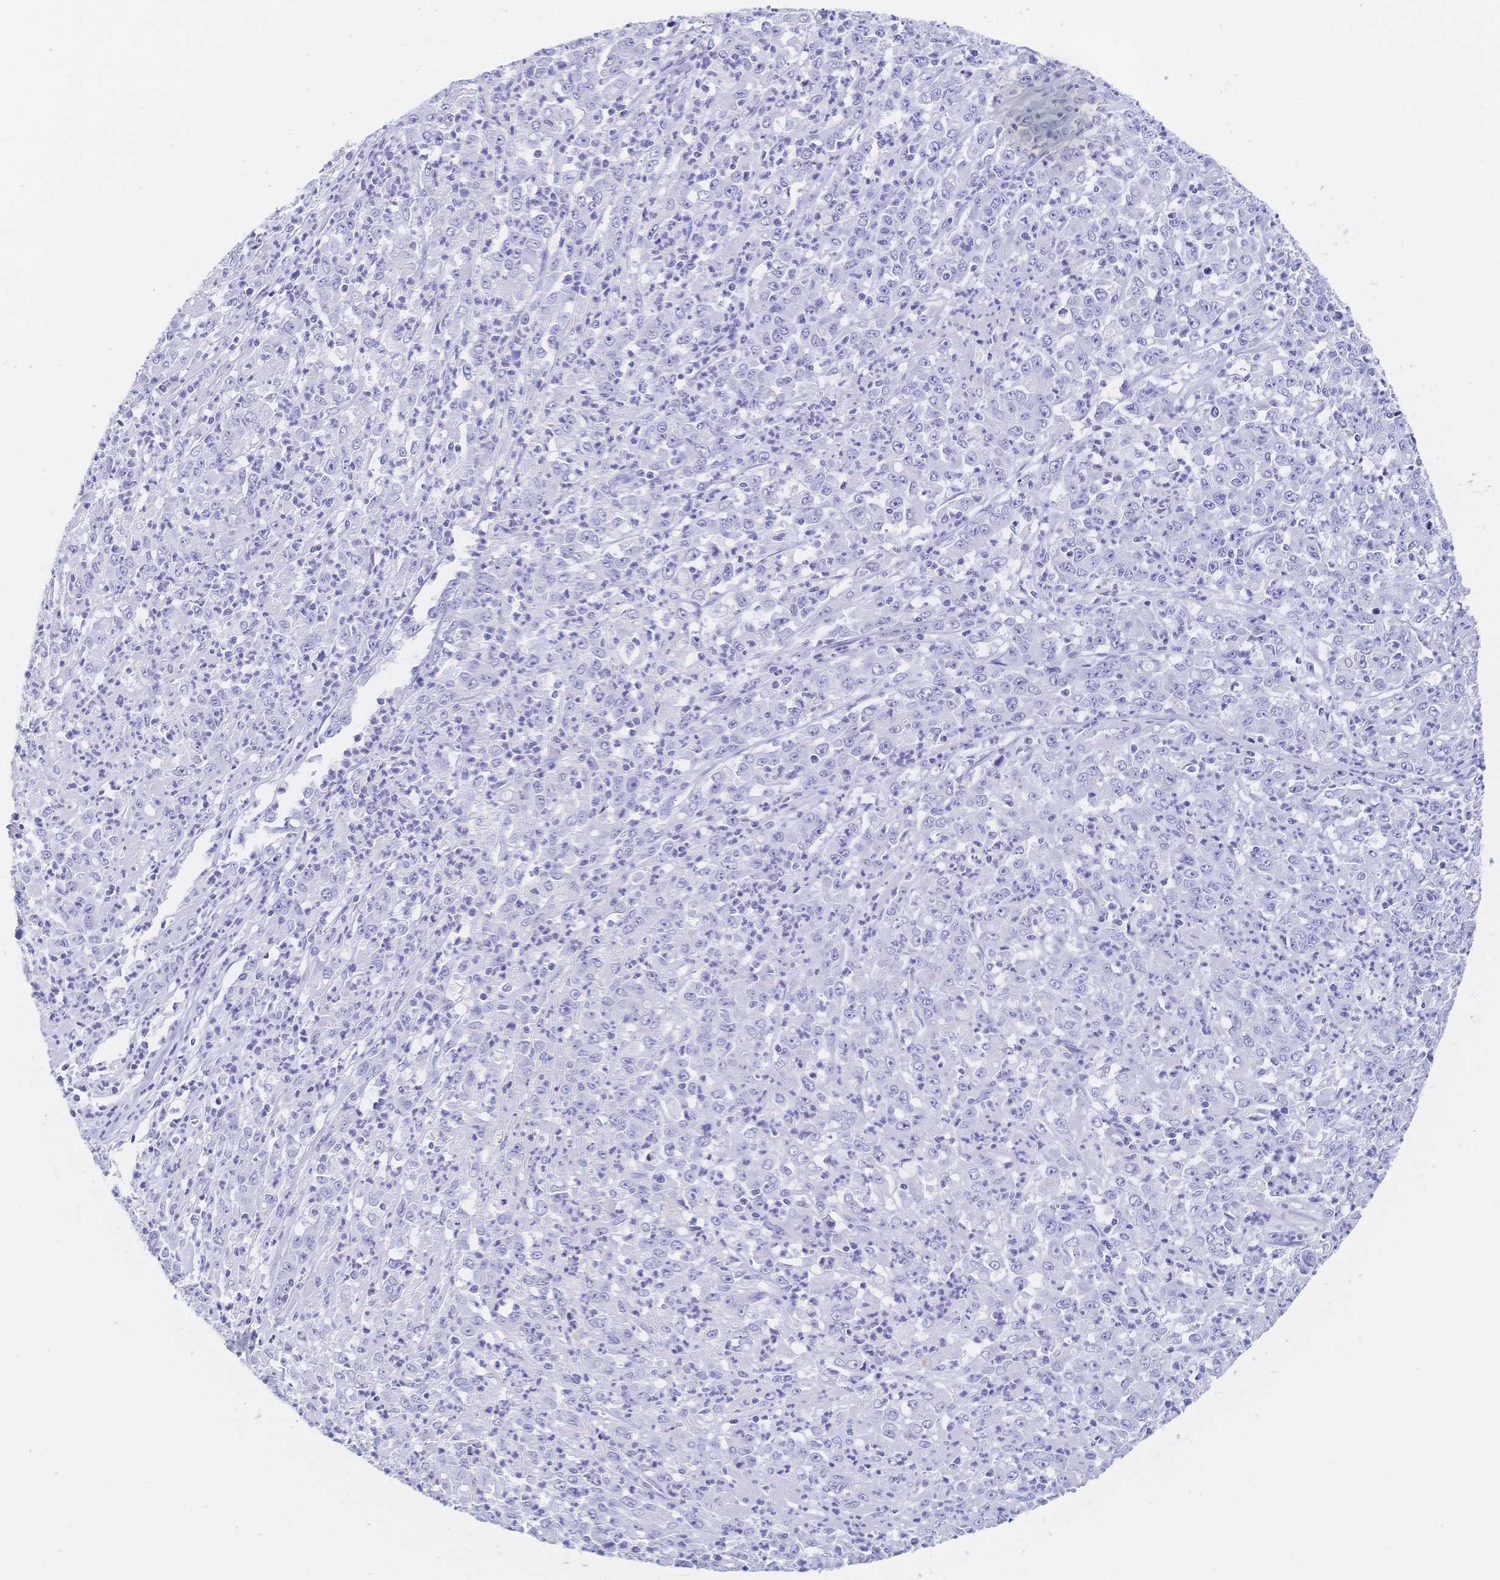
{"staining": {"intensity": "negative", "quantity": "none", "location": "none"}, "tissue": "stomach cancer", "cell_type": "Tumor cells", "image_type": "cancer", "snomed": [{"axis": "morphology", "description": "Adenocarcinoma, NOS"}, {"axis": "topography", "description": "Stomach, lower"}], "caption": "Immunohistochemistry photomicrograph of human stomach cancer stained for a protein (brown), which demonstrates no staining in tumor cells. (DAB immunohistochemistry with hematoxylin counter stain).", "gene": "MEP1B", "patient": {"sex": "female", "age": 71}}